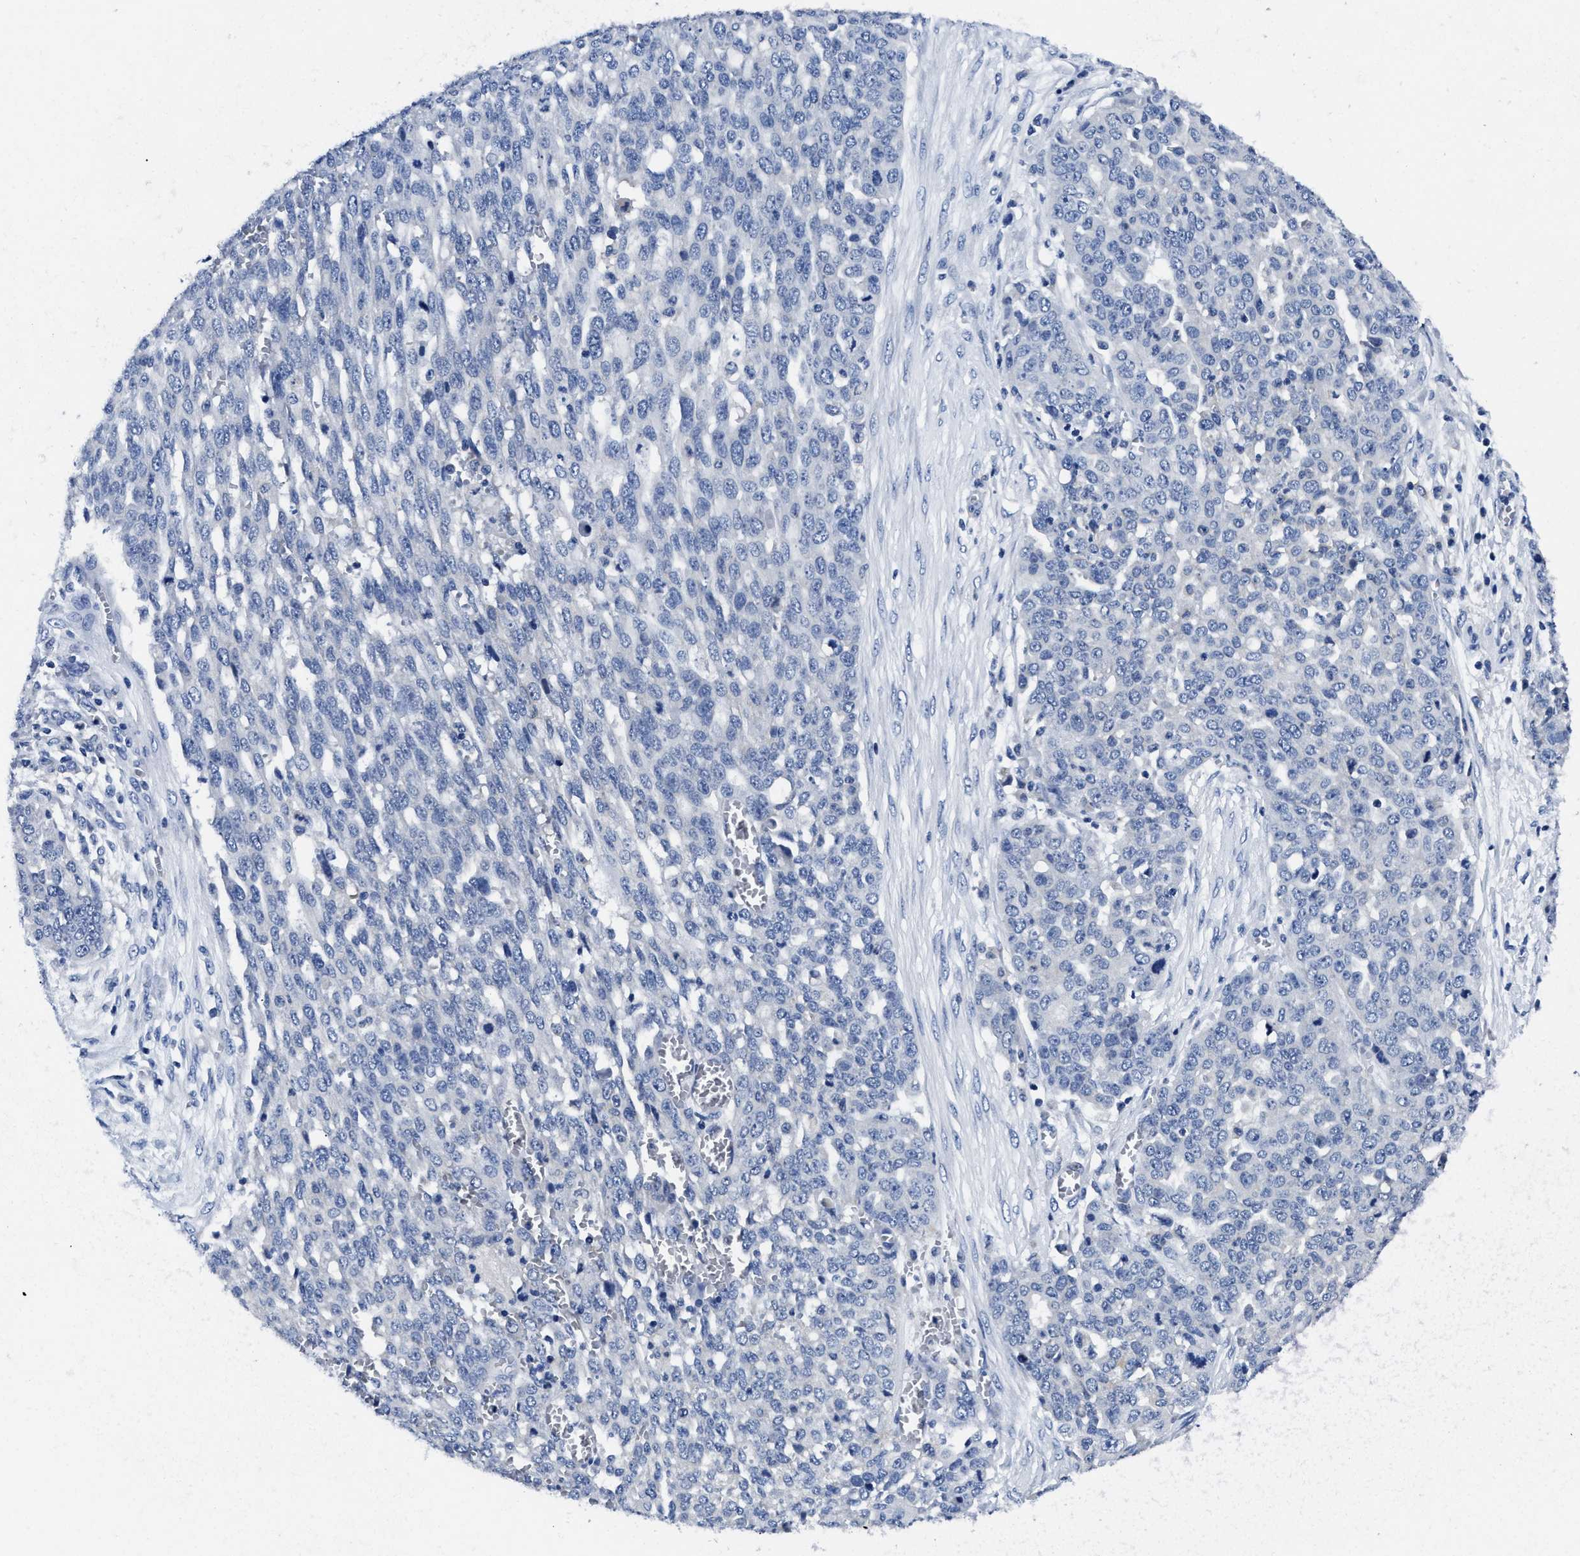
{"staining": {"intensity": "negative", "quantity": "none", "location": "none"}, "tissue": "ovarian cancer", "cell_type": "Tumor cells", "image_type": "cancer", "snomed": [{"axis": "morphology", "description": "Cystadenocarcinoma, serous, NOS"}, {"axis": "topography", "description": "Soft tissue"}, {"axis": "topography", "description": "Ovary"}], "caption": "Tumor cells show no significant staining in ovarian serous cystadenocarcinoma. Nuclei are stained in blue.", "gene": "SLC35F1", "patient": {"sex": "female", "age": 57}}